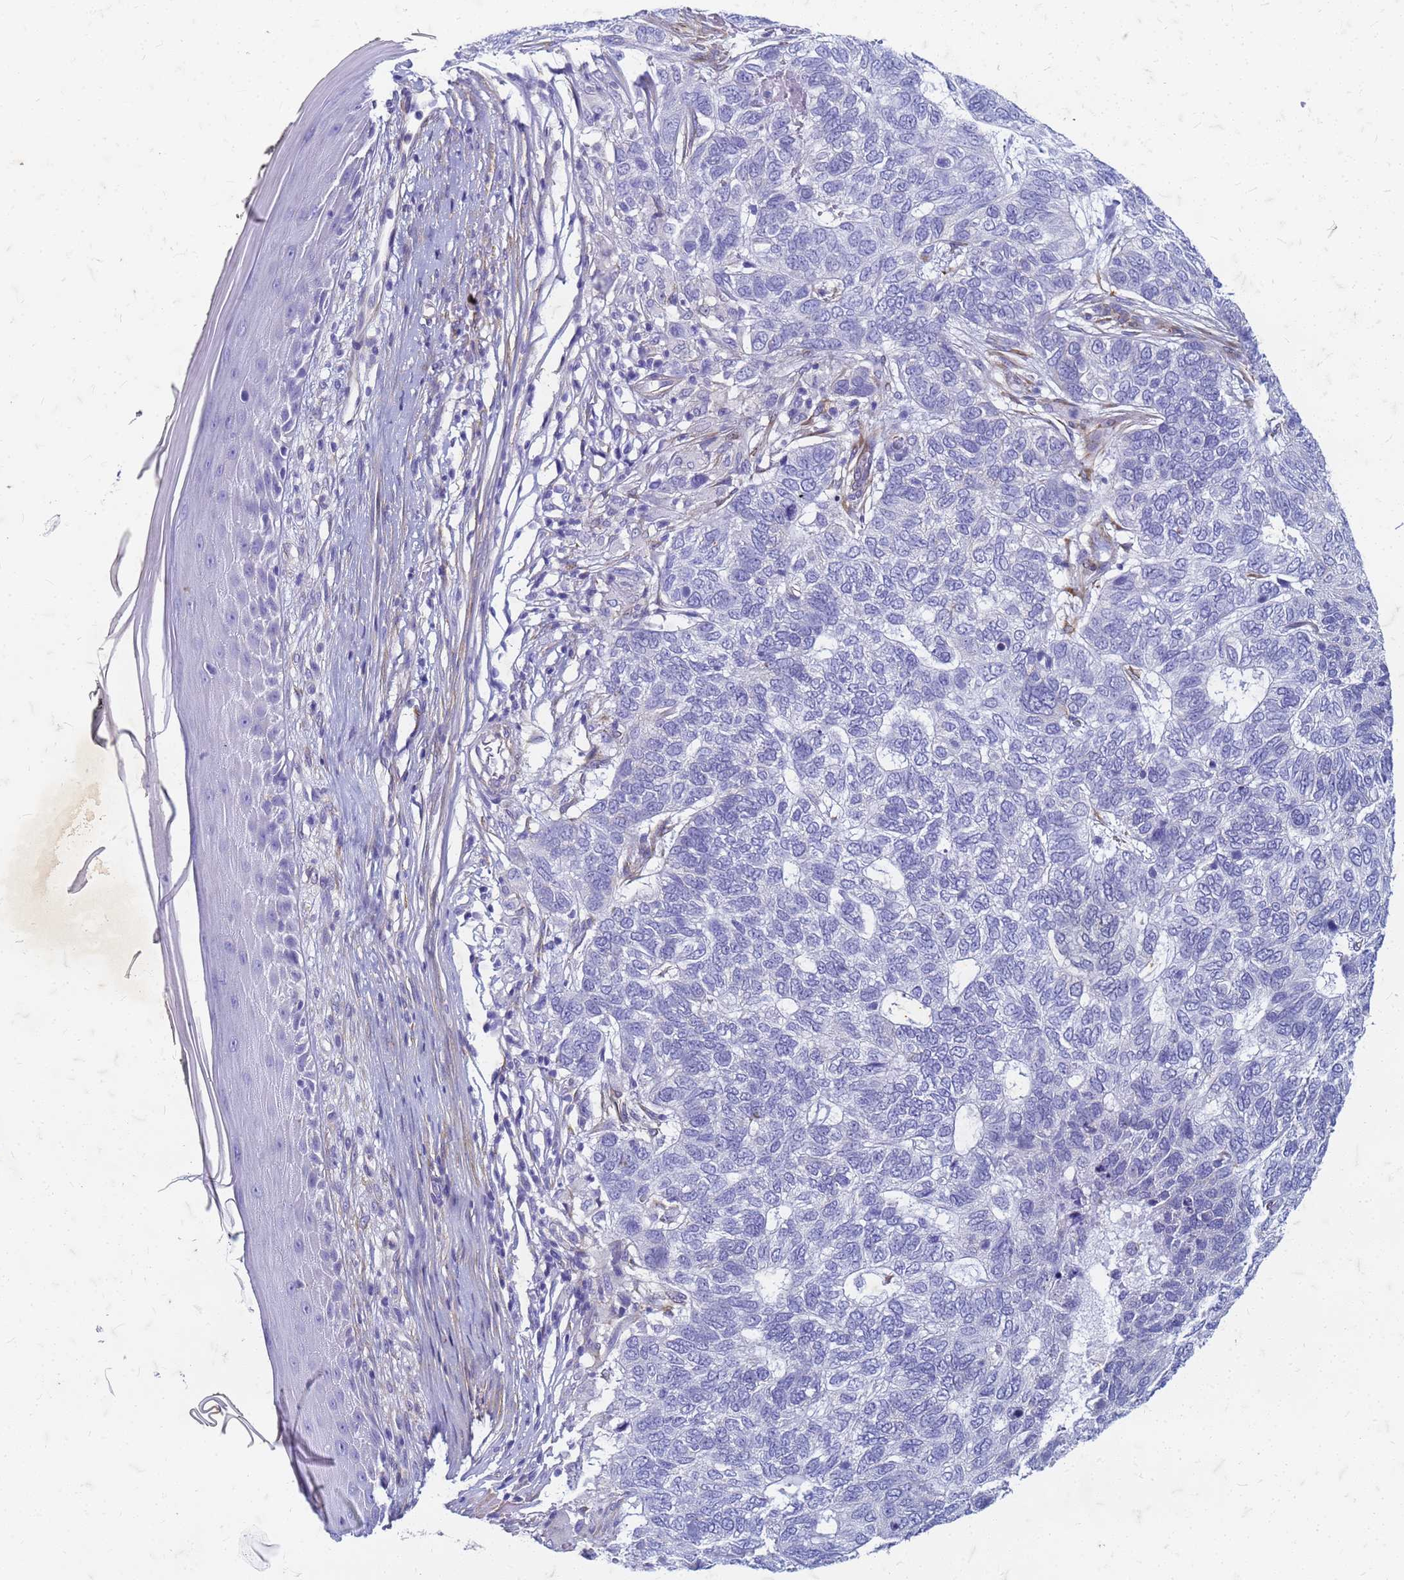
{"staining": {"intensity": "negative", "quantity": "none", "location": "none"}, "tissue": "skin cancer", "cell_type": "Tumor cells", "image_type": "cancer", "snomed": [{"axis": "morphology", "description": "Basal cell carcinoma"}, {"axis": "topography", "description": "Skin"}], "caption": "There is no significant positivity in tumor cells of skin cancer.", "gene": "TRIM64B", "patient": {"sex": "female", "age": 65}}